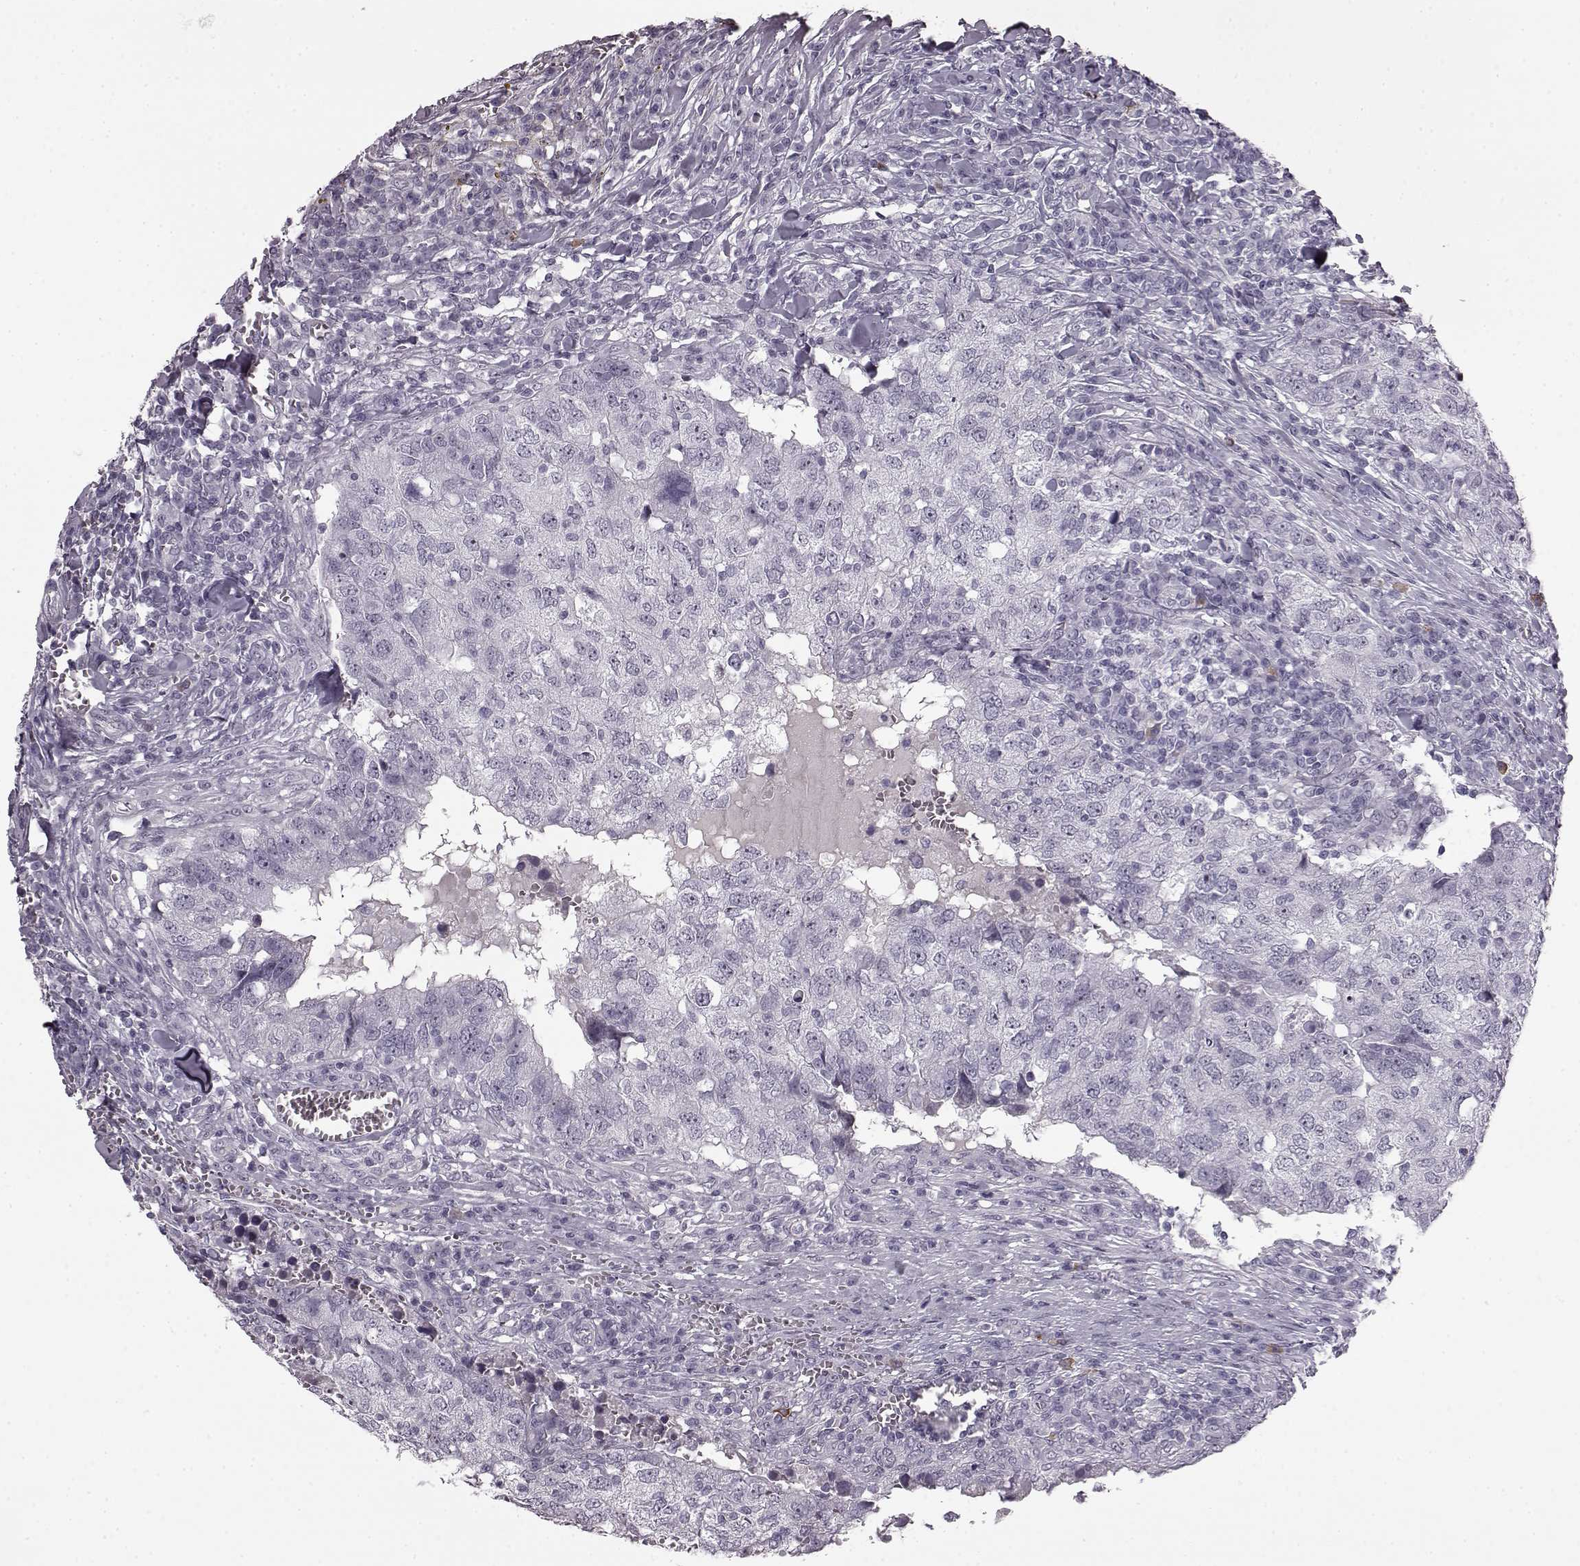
{"staining": {"intensity": "negative", "quantity": "none", "location": "none"}, "tissue": "breast cancer", "cell_type": "Tumor cells", "image_type": "cancer", "snomed": [{"axis": "morphology", "description": "Duct carcinoma"}, {"axis": "topography", "description": "Breast"}], "caption": "Tumor cells show no significant positivity in breast infiltrating ductal carcinoma.", "gene": "PRPH2", "patient": {"sex": "female", "age": 30}}